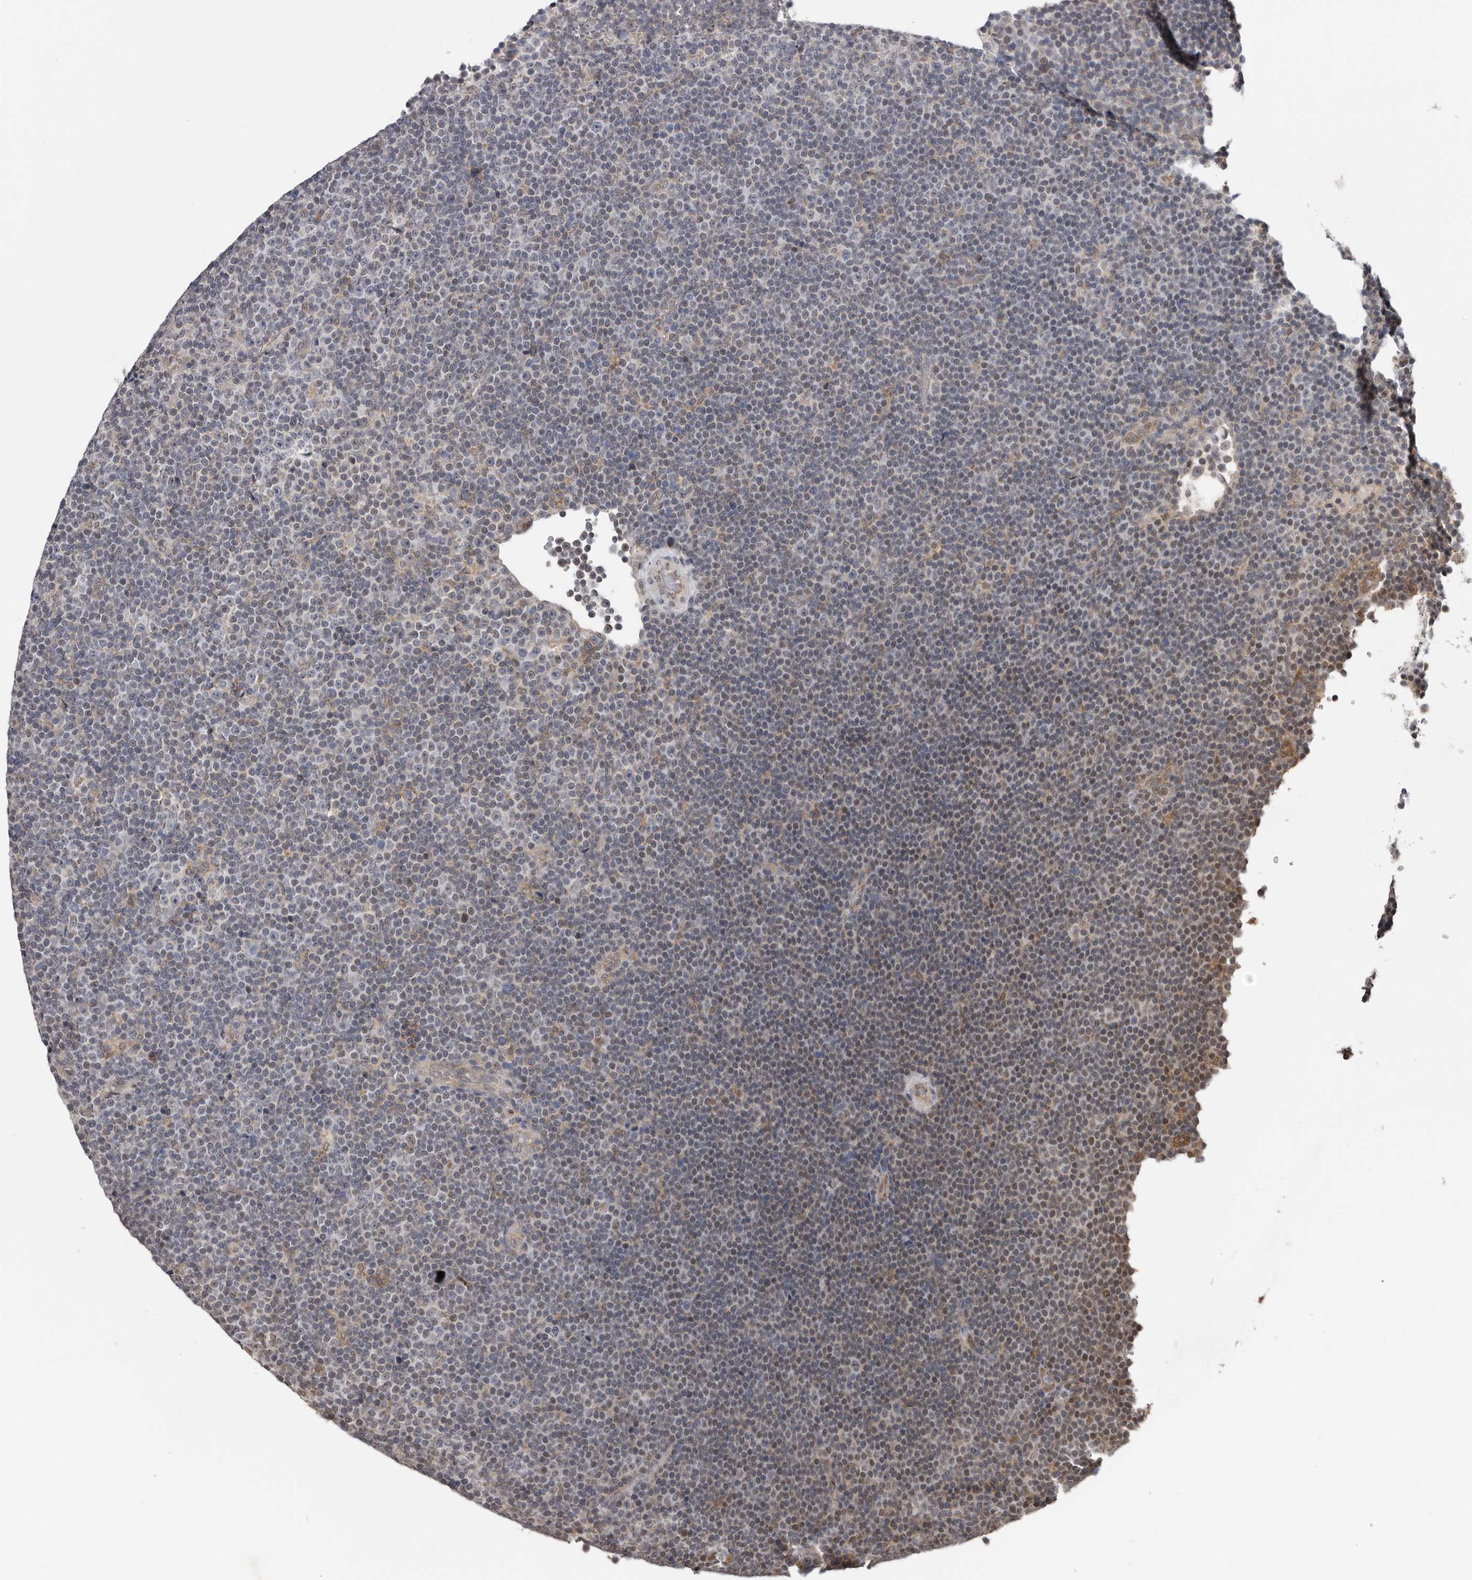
{"staining": {"intensity": "negative", "quantity": "none", "location": "none"}, "tissue": "lymphoma", "cell_type": "Tumor cells", "image_type": "cancer", "snomed": [{"axis": "morphology", "description": "Malignant lymphoma, non-Hodgkin's type, Low grade"}, {"axis": "topography", "description": "Lymph node"}], "caption": "This is a photomicrograph of immunohistochemistry (IHC) staining of low-grade malignant lymphoma, non-Hodgkin's type, which shows no expression in tumor cells.", "gene": "MOGAT2", "patient": {"sex": "female", "age": 67}}